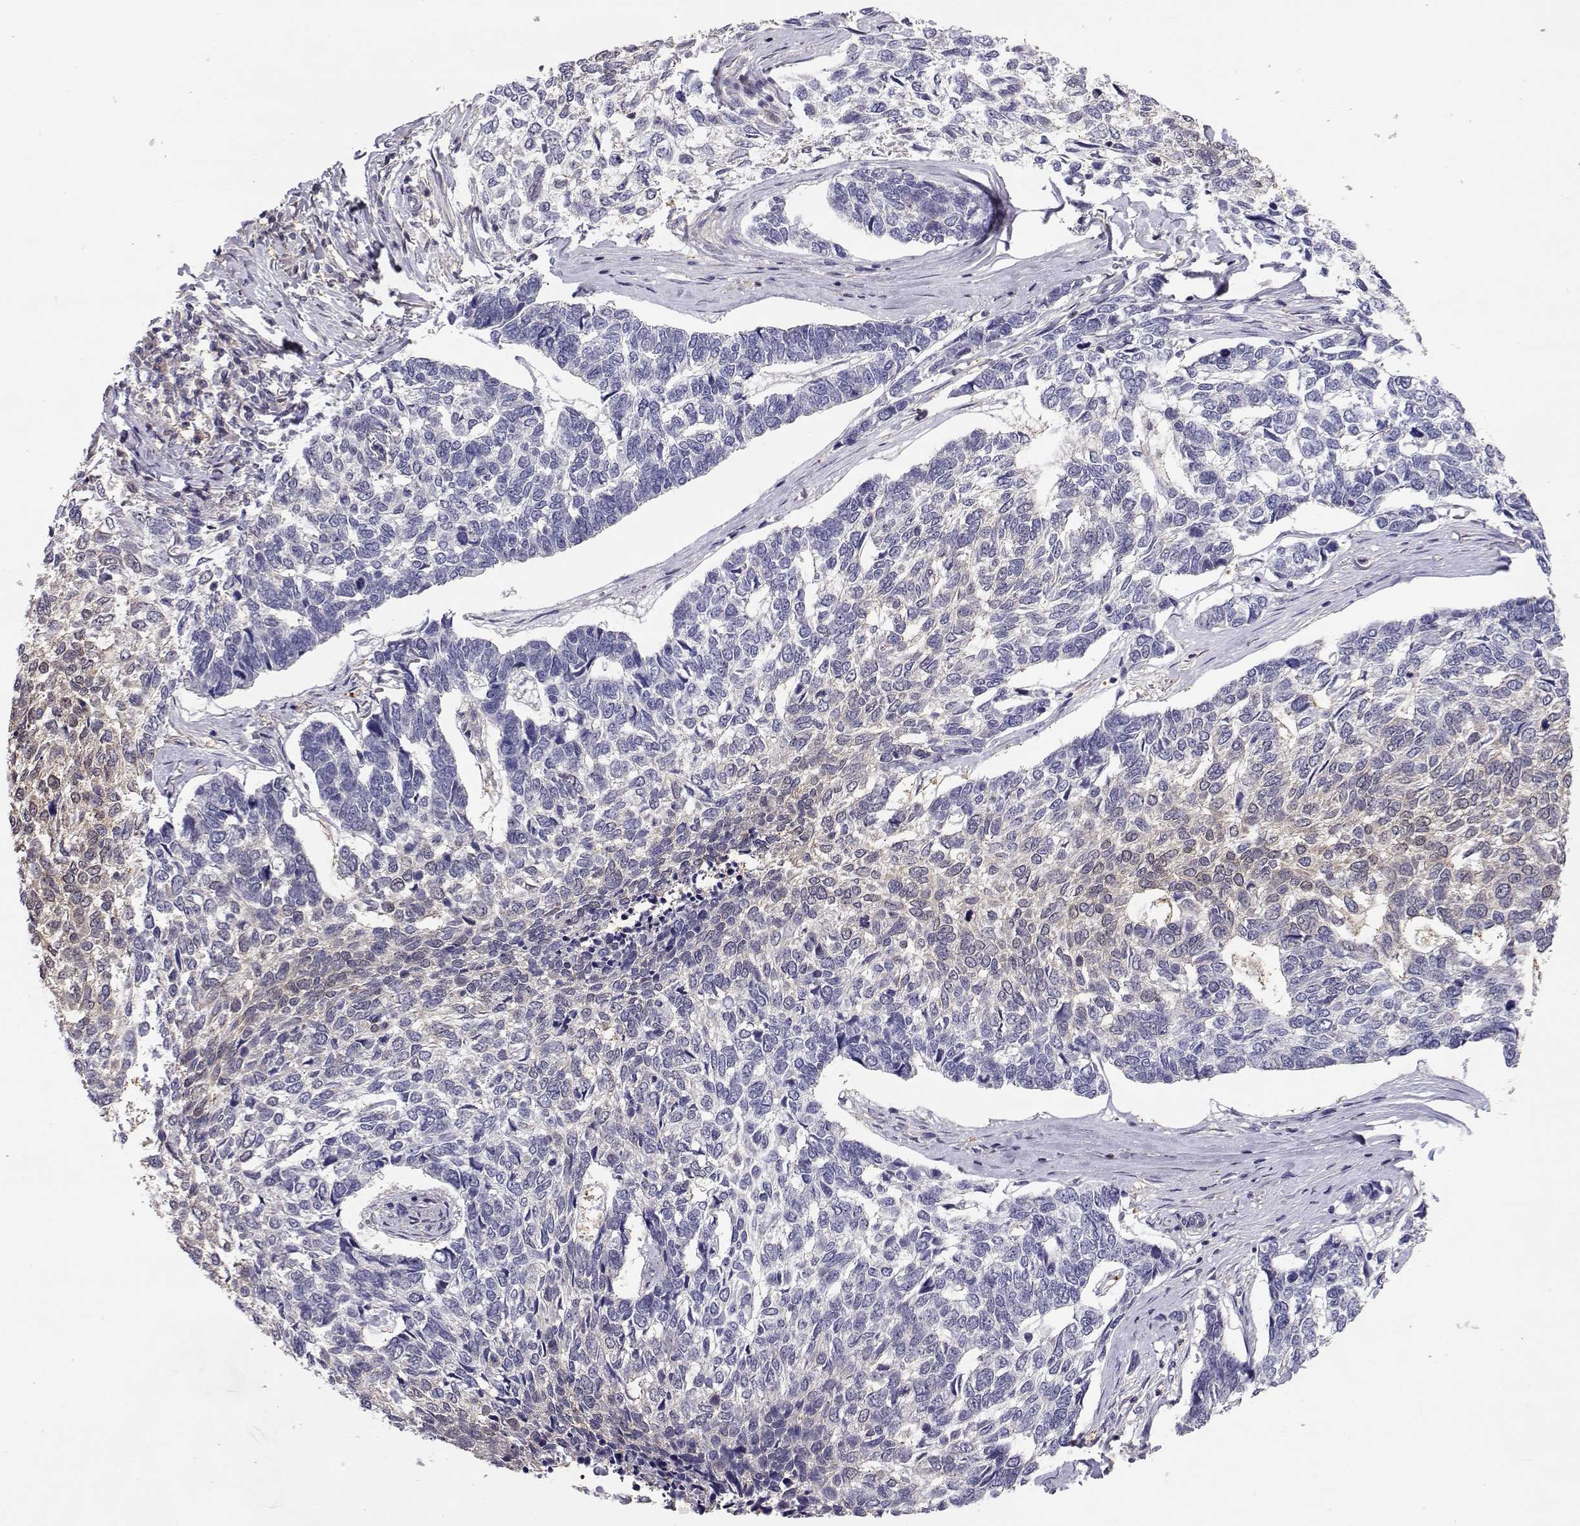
{"staining": {"intensity": "weak", "quantity": "<25%", "location": "cytoplasmic/membranous"}, "tissue": "skin cancer", "cell_type": "Tumor cells", "image_type": "cancer", "snomed": [{"axis": "morphology", "description": "Basal cell carcinoma"}, {"axis": "topography", "description": "Skin"}], "caption": "Skin cancer was stained to show a protein in brown. There is no significant positivity in tumor cells. Nuclei are stained in blue.", "gene": "NCAM2", "patient": {"sex": "female", "age": 65}}